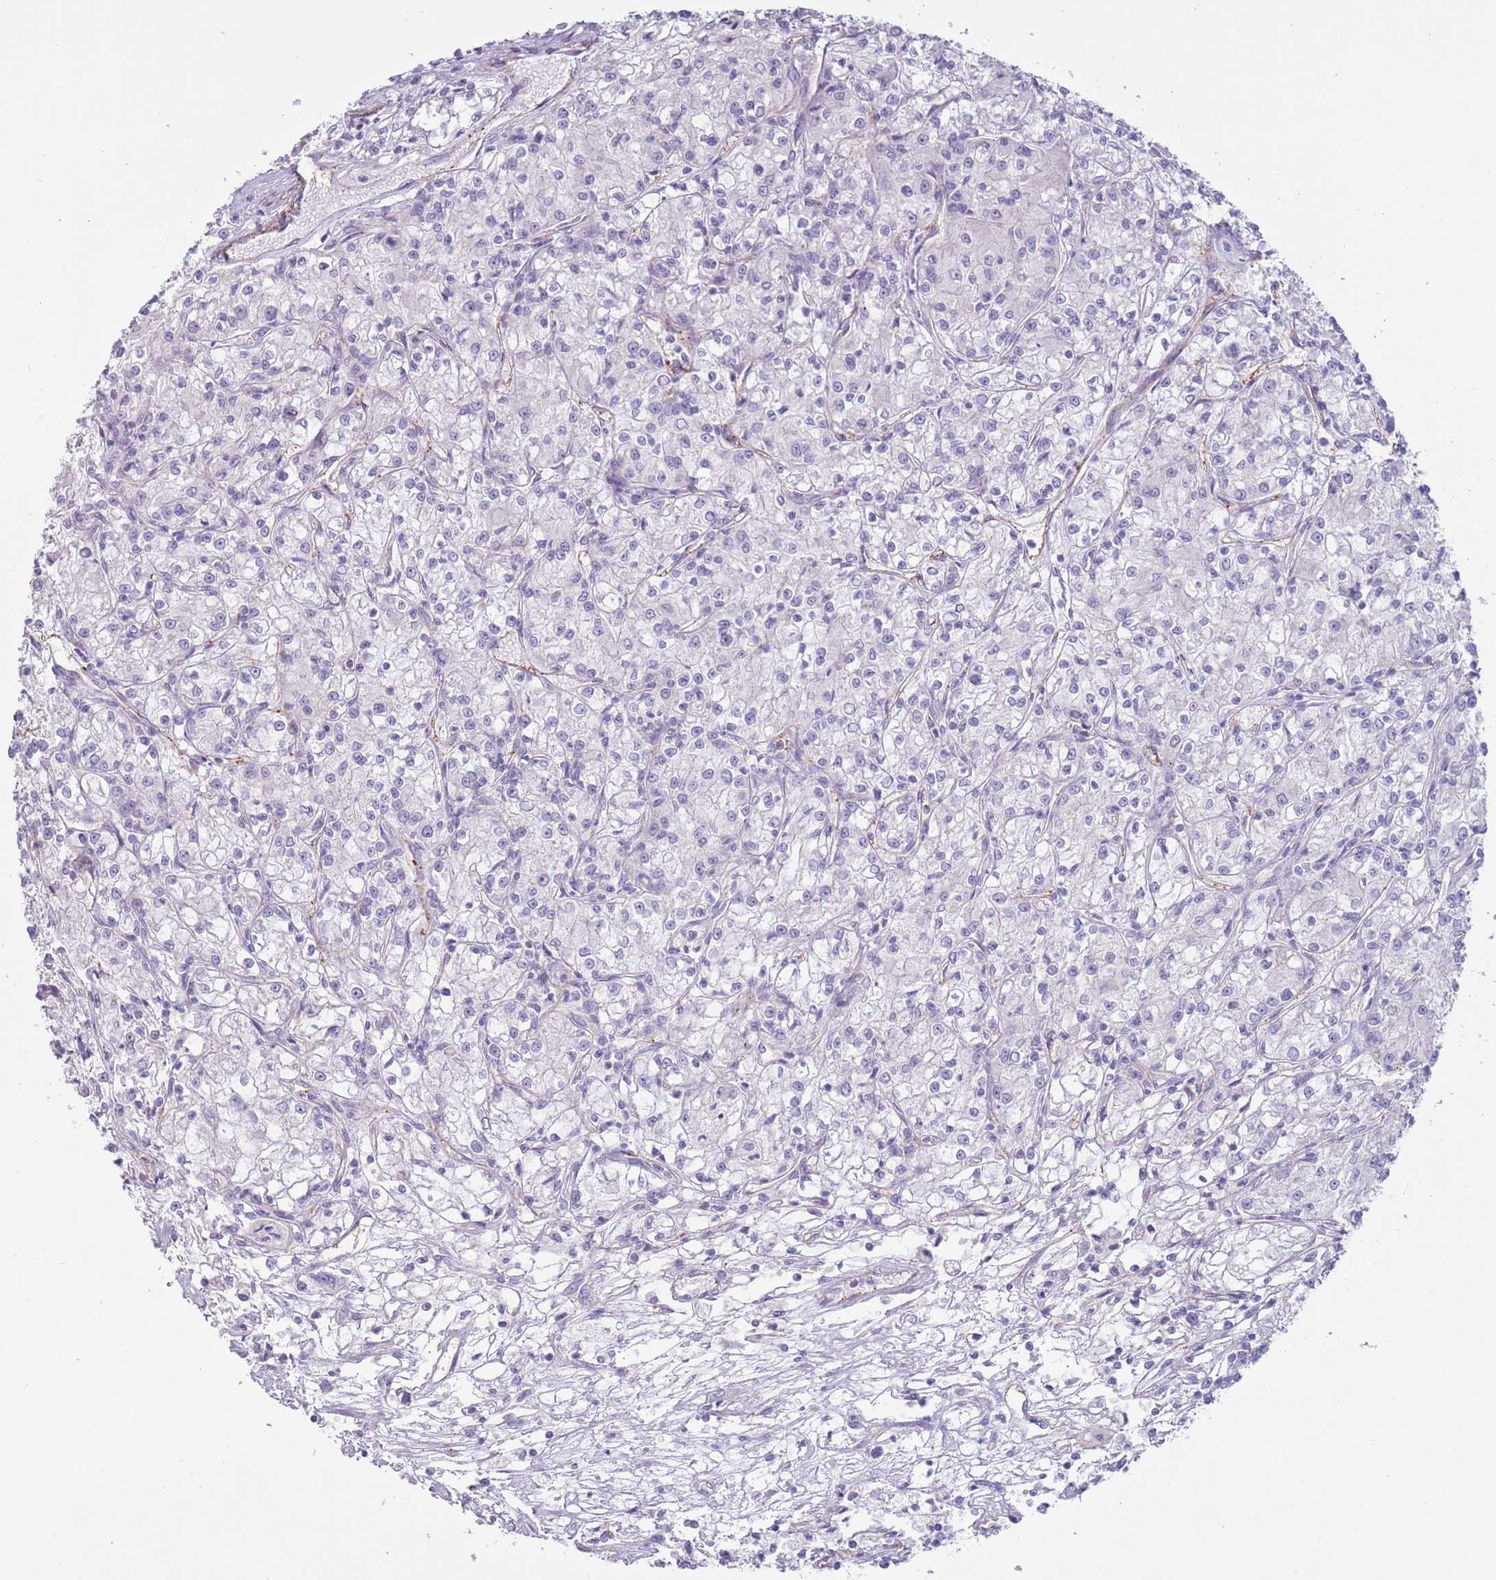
{"staining": {"intensity": "negative", "quantity": "none", "location": "none"}, "tissue": "renal cancer", "cell_type": "Tumor cells", "image_type": "cancer", "snomed": [{"axis": "morphology", "description": "Adenocarcinoma, NOS"}, {"axis": "topography", "description": "Kidney"}], "caption": "Immunohistochemical staining of renal cancer (adenocarcinoma) displays no significant expression in tumor cells. The staining is performed using DAB brown chromogen with nuclei counter-stained in using hematoxylin.", "gene": "LDHD", "patient": {"sex": "female", "age": 59}}